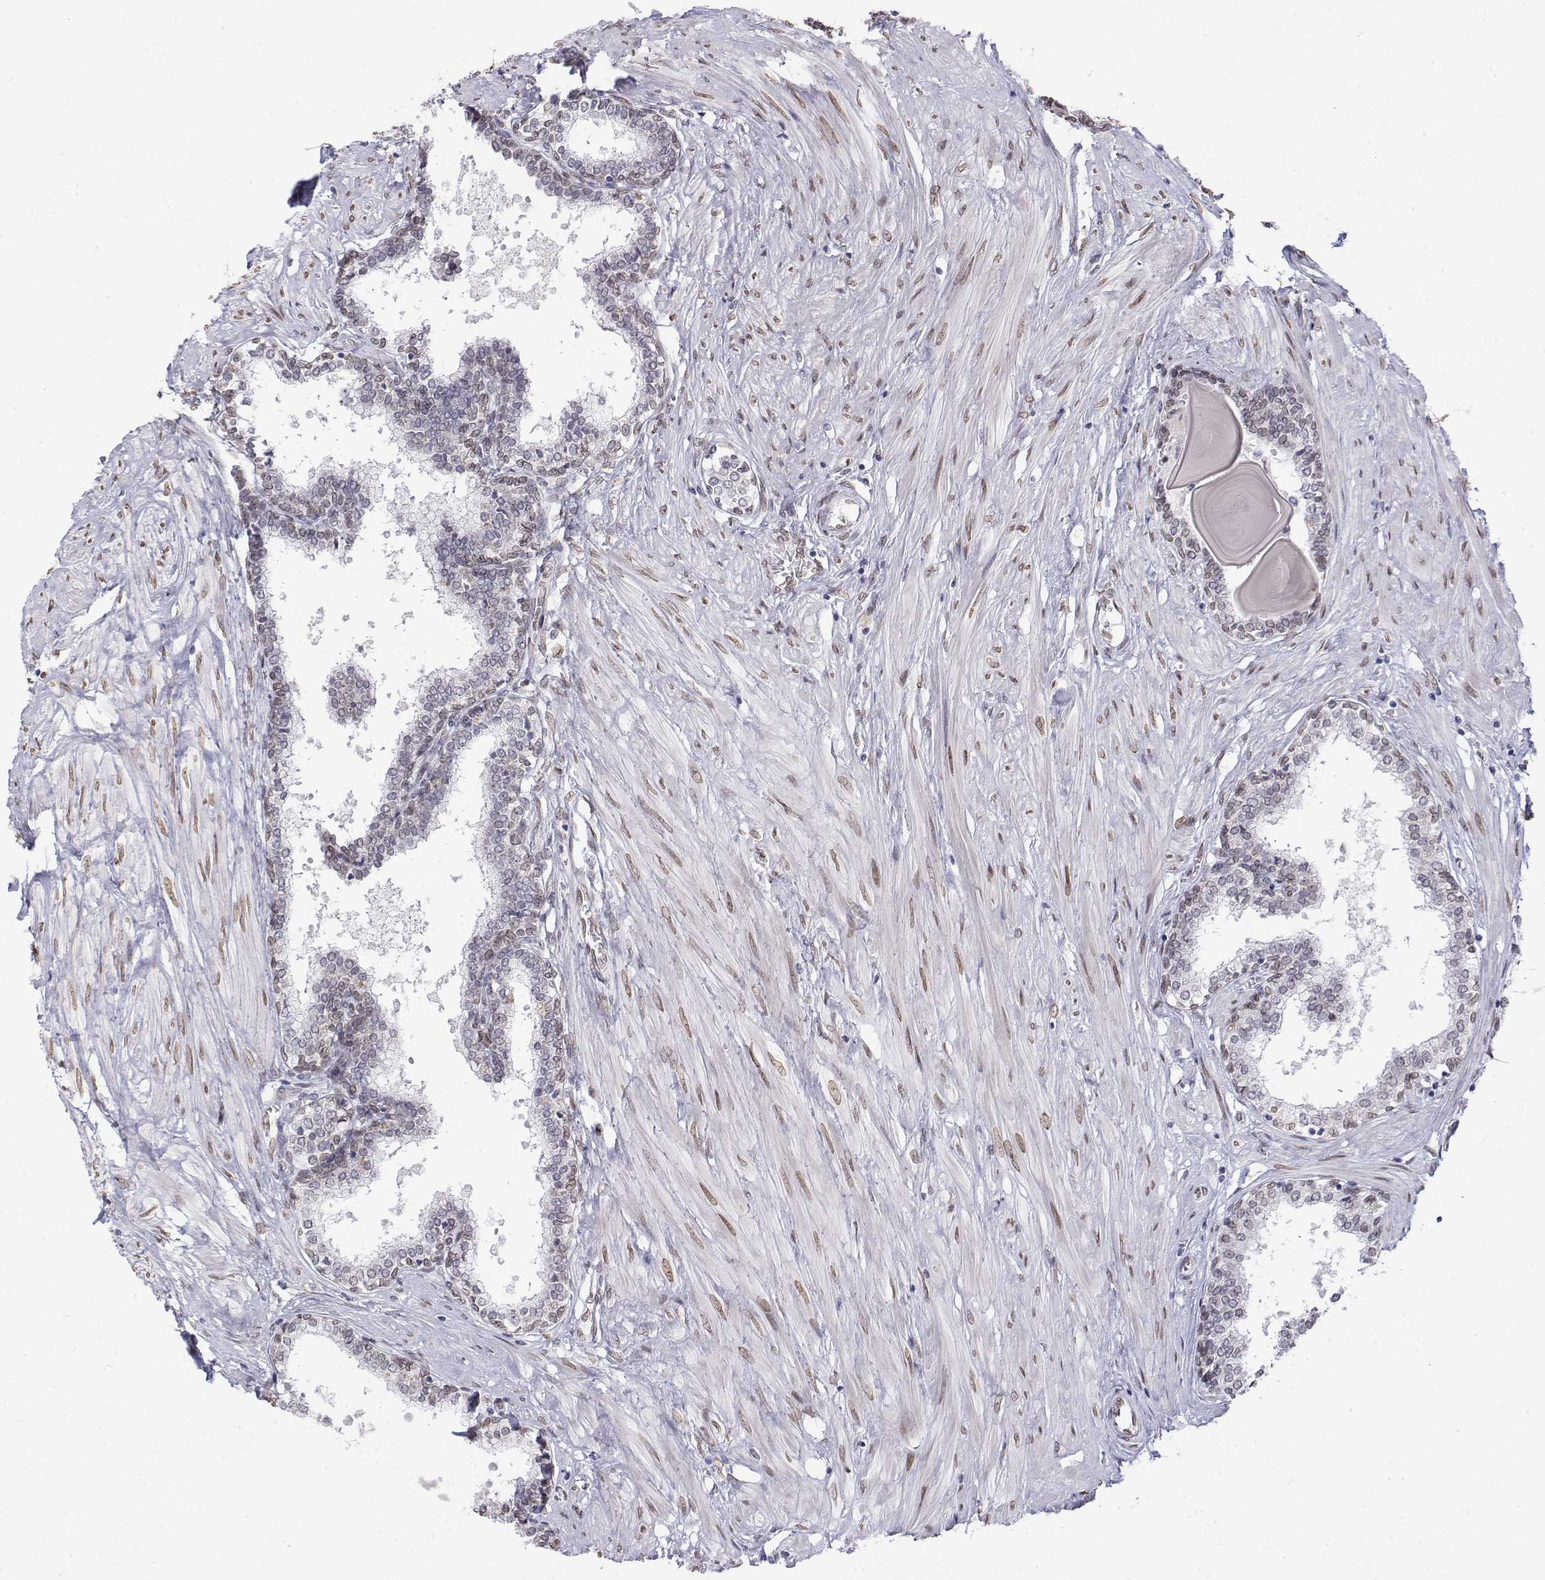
{"staining": {"intensity": "negative", "quantity": "none", "location": "none"}, "tissue": "prostate", "cell_type": "Glandular cells", "image_type": "normal", "snomed": [{"axis": "morphology", "description": "Normal tissue, NOS"}, {"axis": "topography", "description": "Prostate"}], "caption": "The micrograph exhibits no significant positivity in glandular cells of prostate. The staining was performed using DAB (3,3'-diaminobenzidine) to visualize the protein expression in brown, while the nuclei were stained in blue with hematoxylin (Magnification: 20x).", "gene": "ZNF532", "patient": {"sex": "male", "age": 55}}